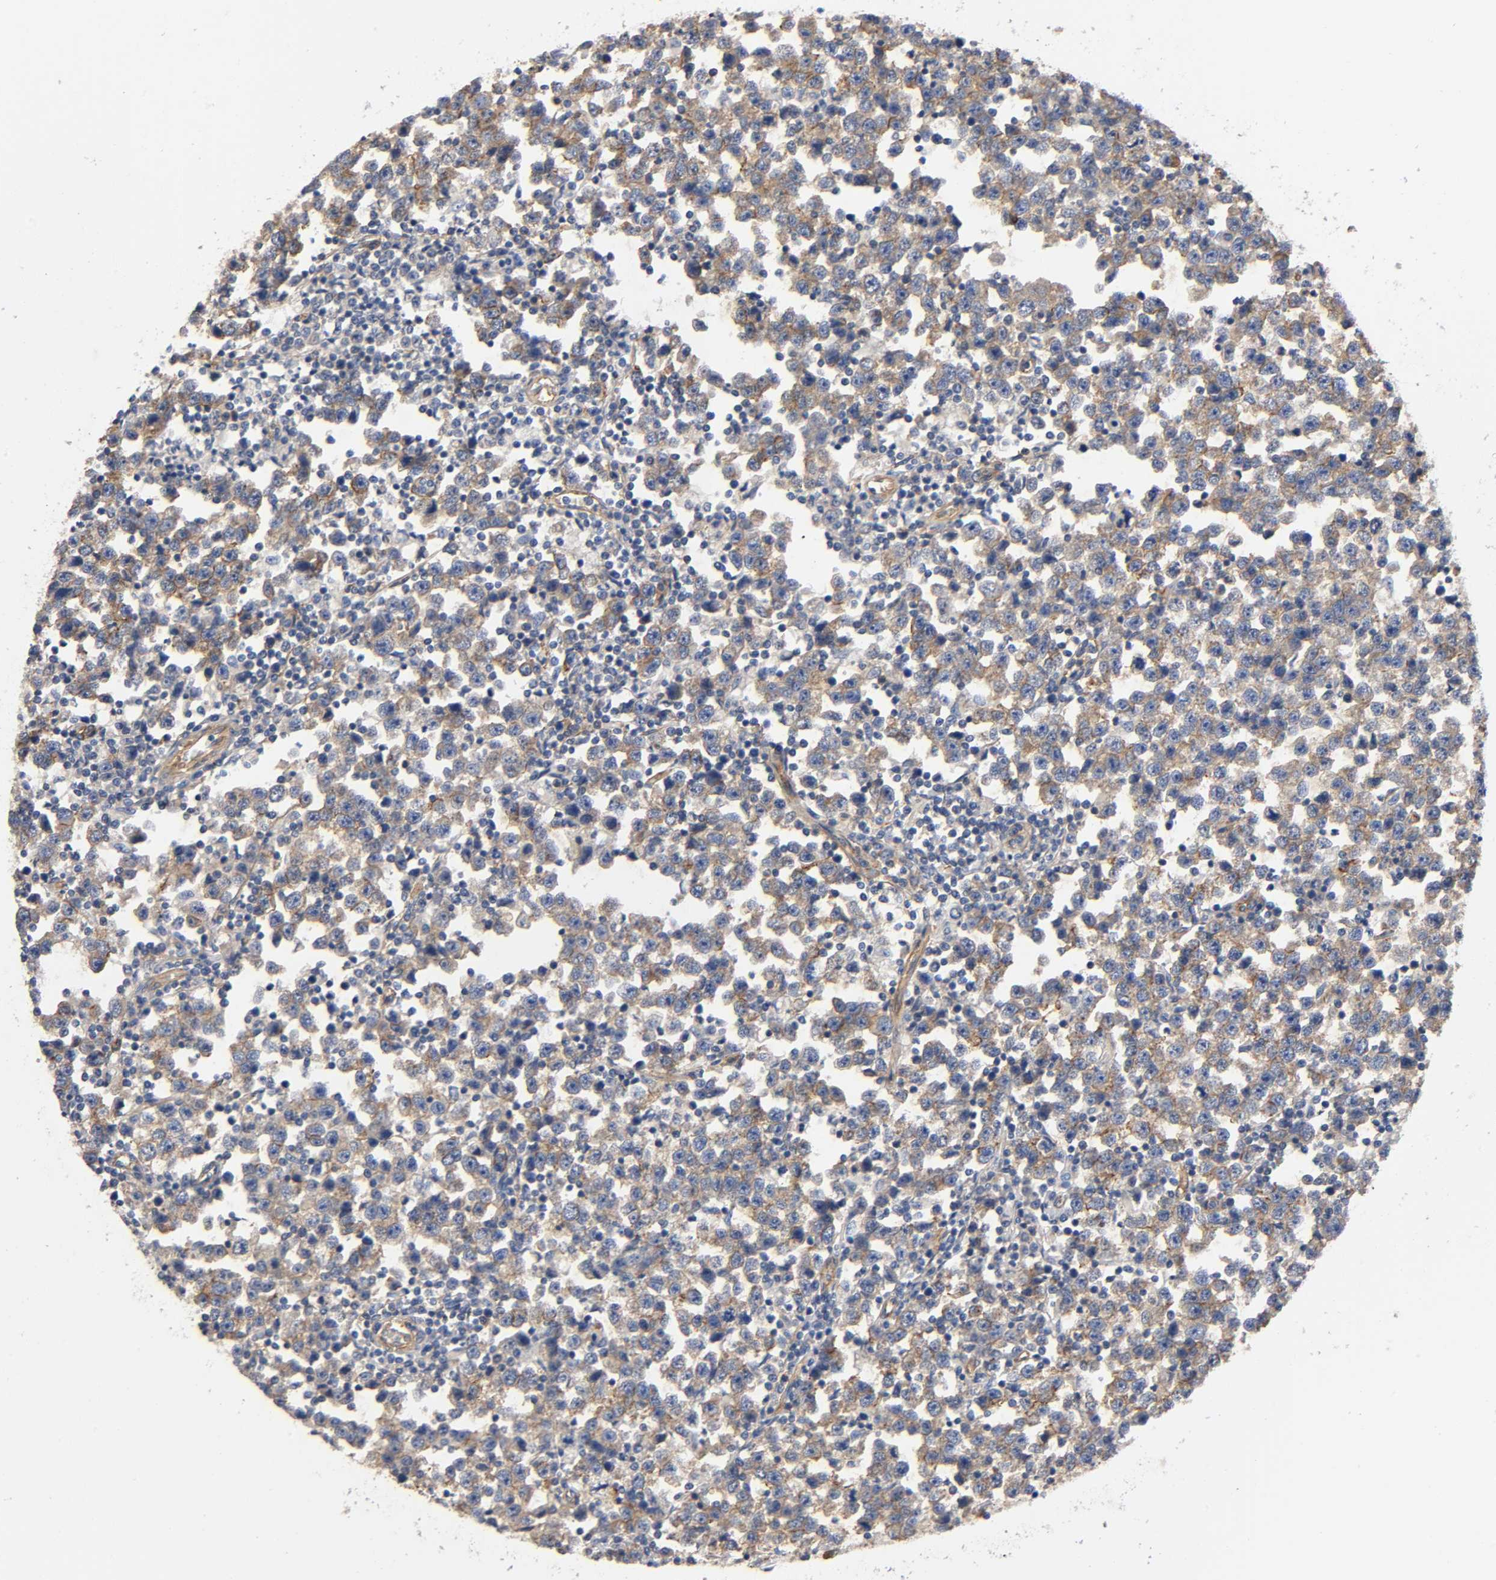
{"staining": {"intensity": "moderate", "quantity": ">75%", "location": "cytoplasmic/membranous"}, "tissue": "testis cancer", "cell_type": "Tumor cells", "image_type": "cancer", "snomed": [{"axis": "morphology", "description": "Seminoma, NOS"}, {"axis": "topography", "description": "Testis"}], "caption": "A medium amount of moderate cytoplasmic/membranous expression is identified in approximately >75% of tumor cells in testis cancer tissue. (DAB (3,3'-diaminobenzidine) IHC, brown staining for protein, blue staining for nuclei).", "gene": "MARS1", "patient": {"sex": "male", "age": 43}}